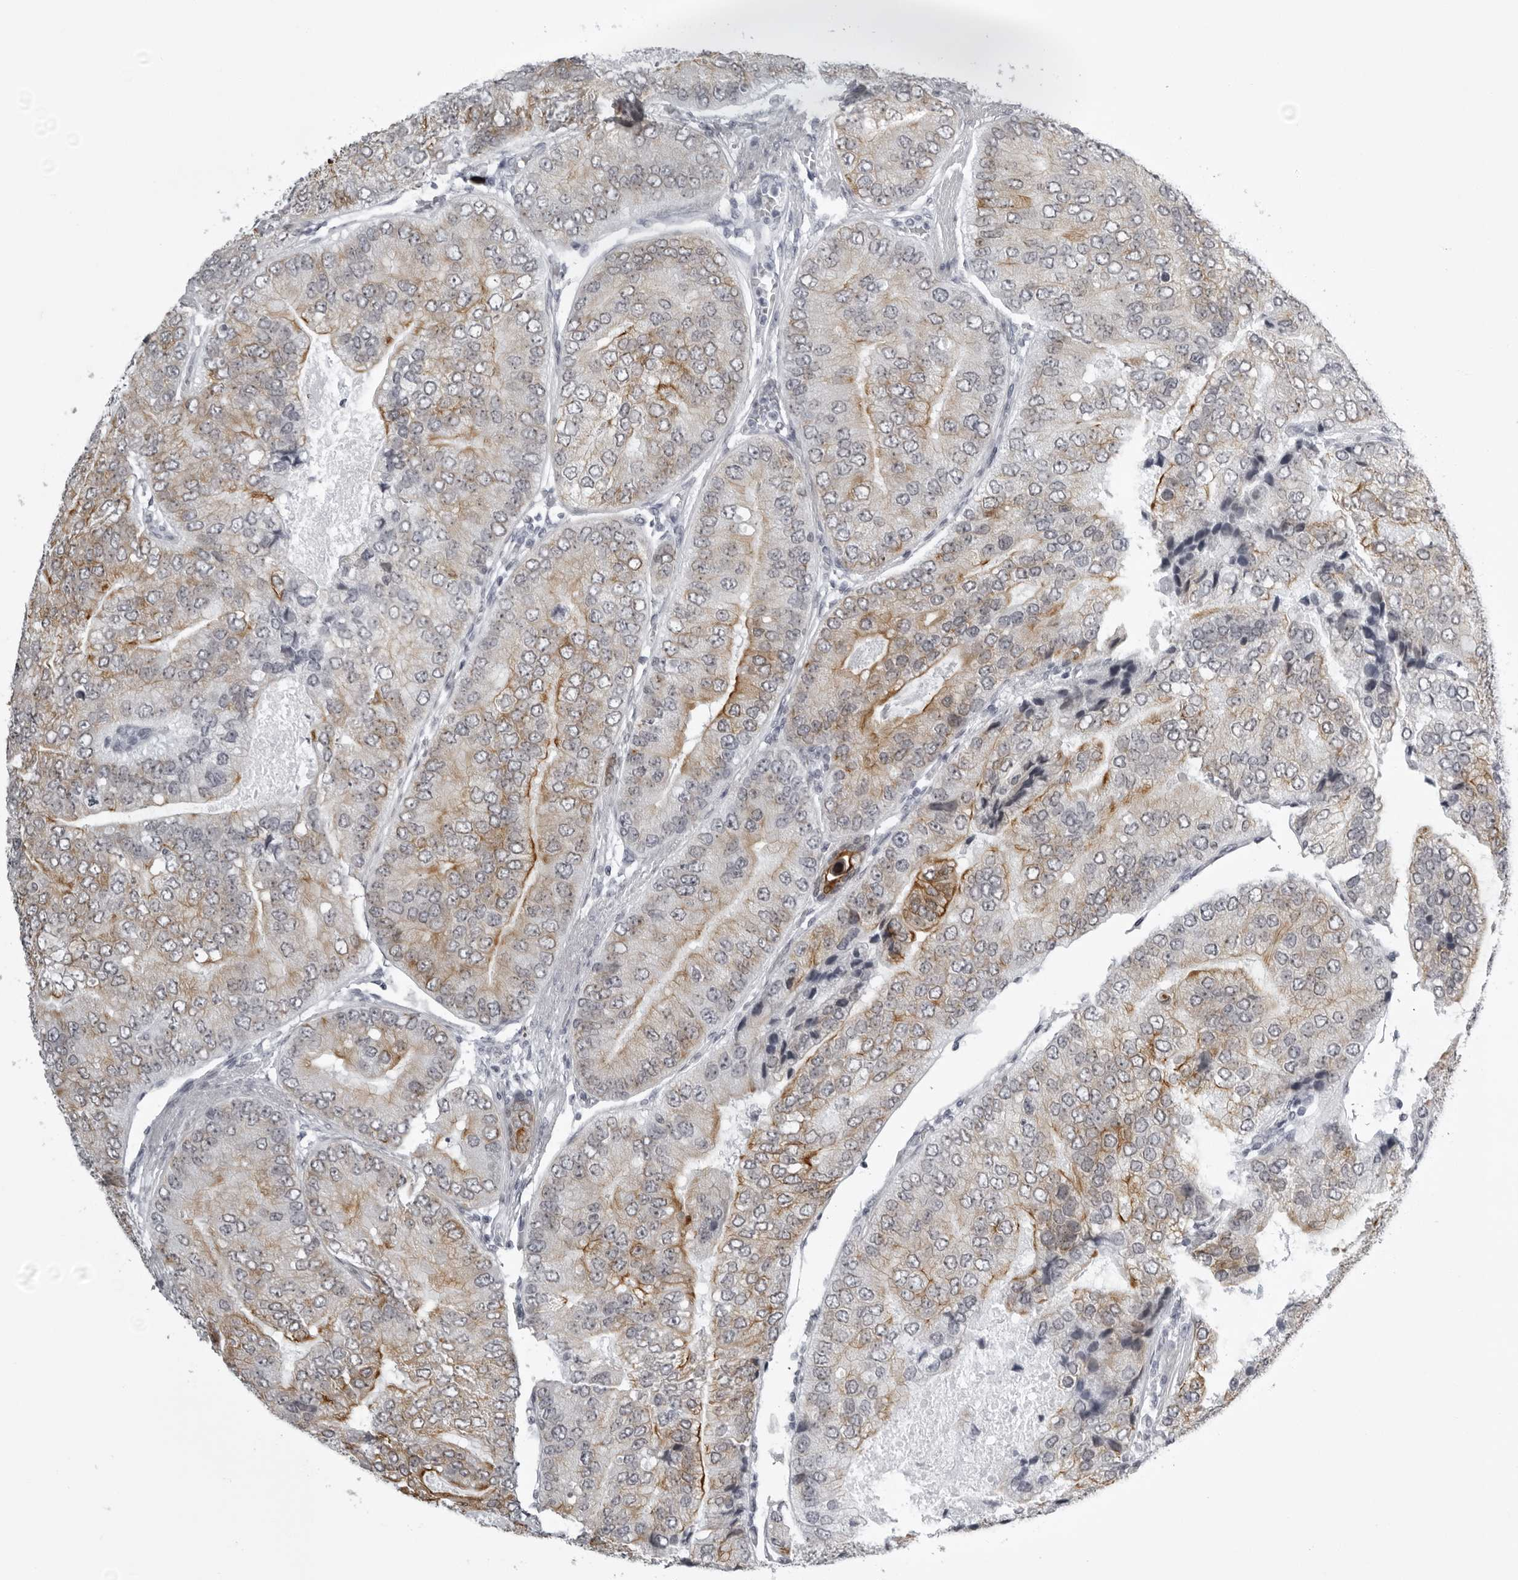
{"staining": {"intensity": "moderate", "quantity": "25%-75%", "location": "cytoplasmic/membranous"}, "tissue": "prostate cancer", "cell_type": "Tumor cells", "image_type": "cancer", "snomed": [{"axis": "morphology", "description": "Adenocarcinoma, High grade"}, {"axis": "topography", "description": "Prostate"}], "caption": "Brown immunohistochemical staining in high-grade adenocarcinoma (prostate) demonstrates moderate cytoplasmic/membranous expression in approximately 25%-75% of tumor cells.", "gene": "UROD", "patient": {"sex": "male", "age": 70}}